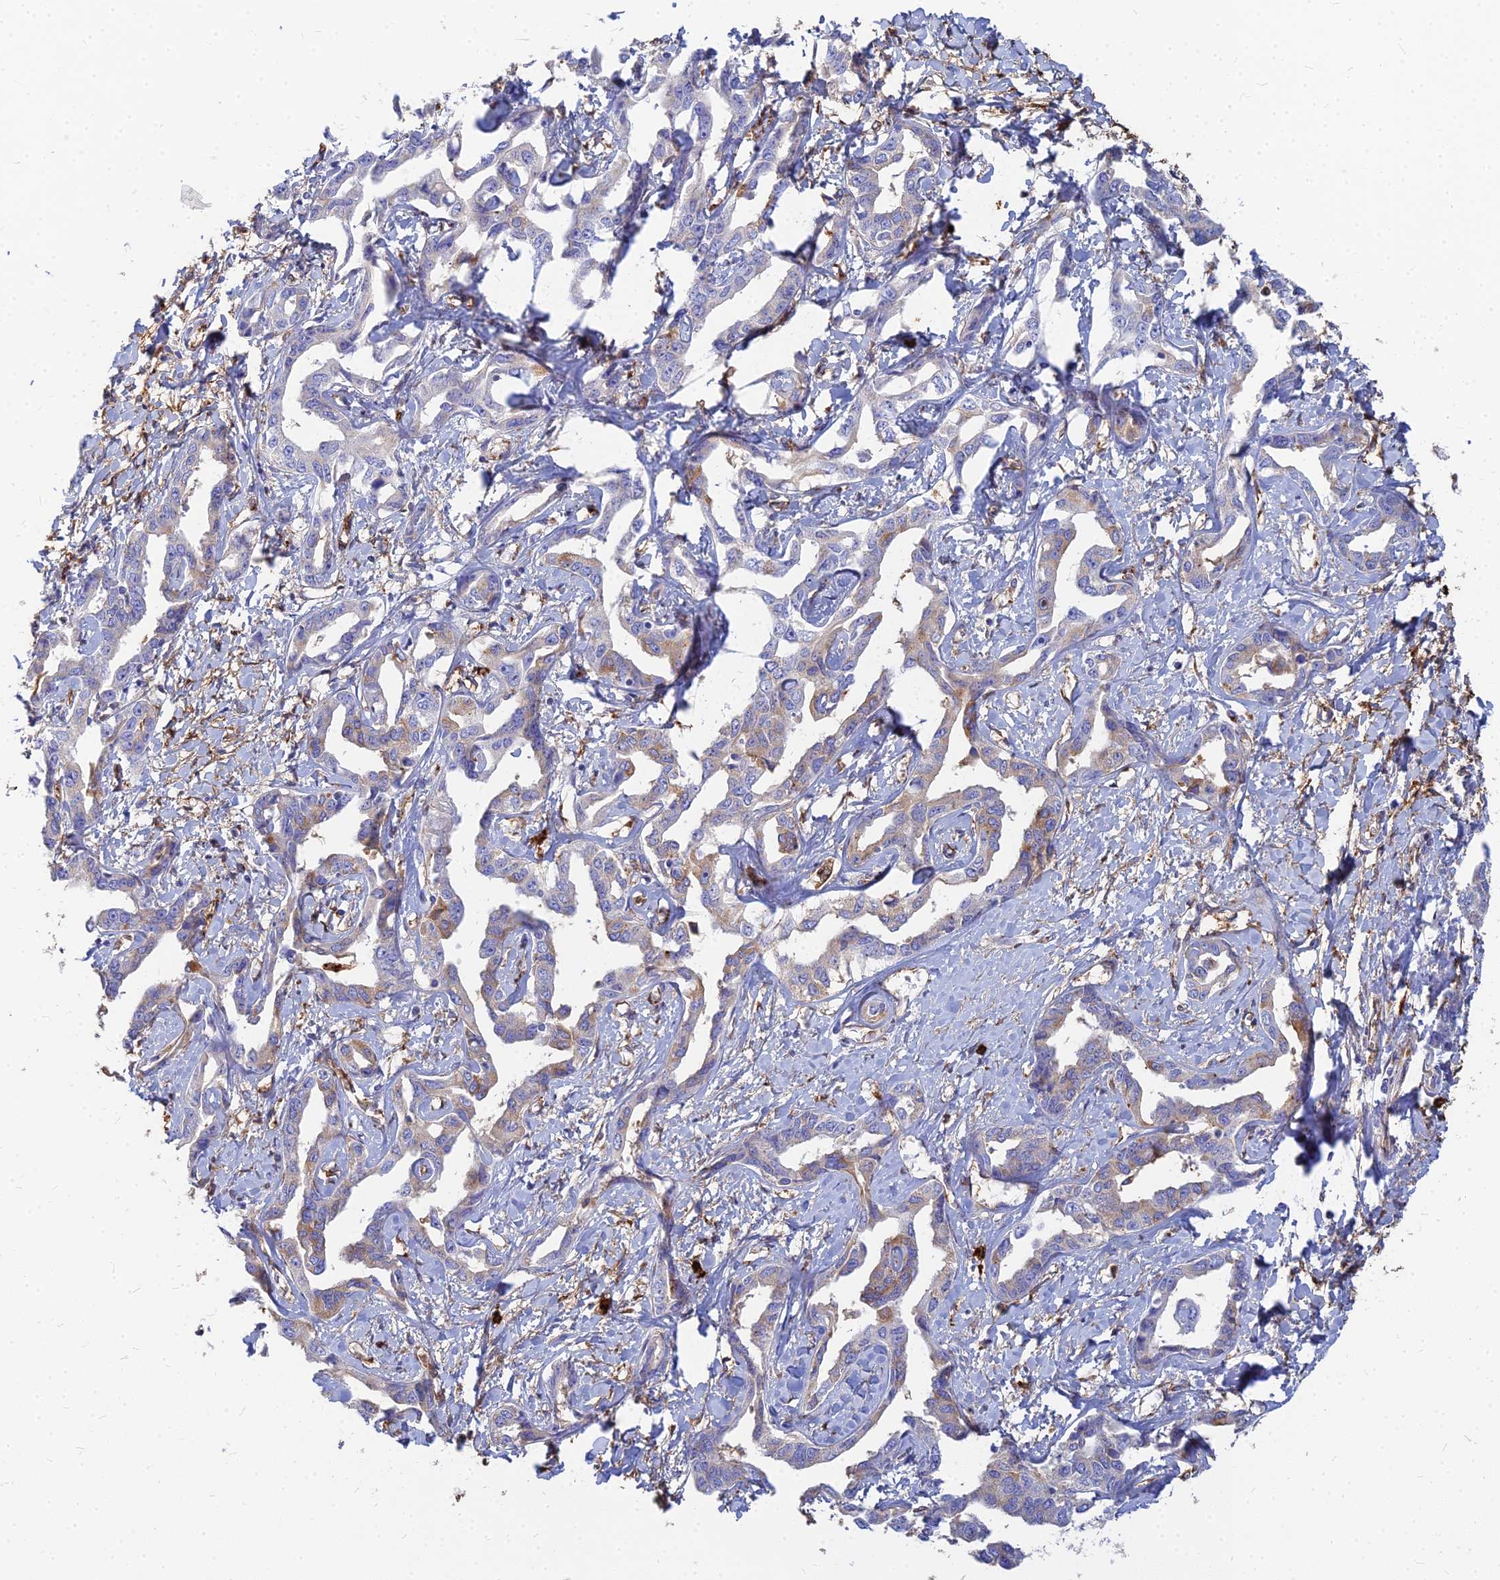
{"staining": {"intensity": "strong", "quantity": "<25%", "location": "cytoplasmic/membranous"}, "tissue": "liver cancer", "cell_type": "Tumor cells", "image_type": "cancer", "snomed": [{"axis": "morphology", "description": "Cholangiocarcinoma"}, {"axis": "topography", "description": "Liver"}], "caption": "Strong cytoplasmic/membranous staining is appreciated in about <25% of tumor cells in liver cancer (cholangiocarcinoma).", "gene": "VAT1", "patient": {"sex": "male", "age": 59}}